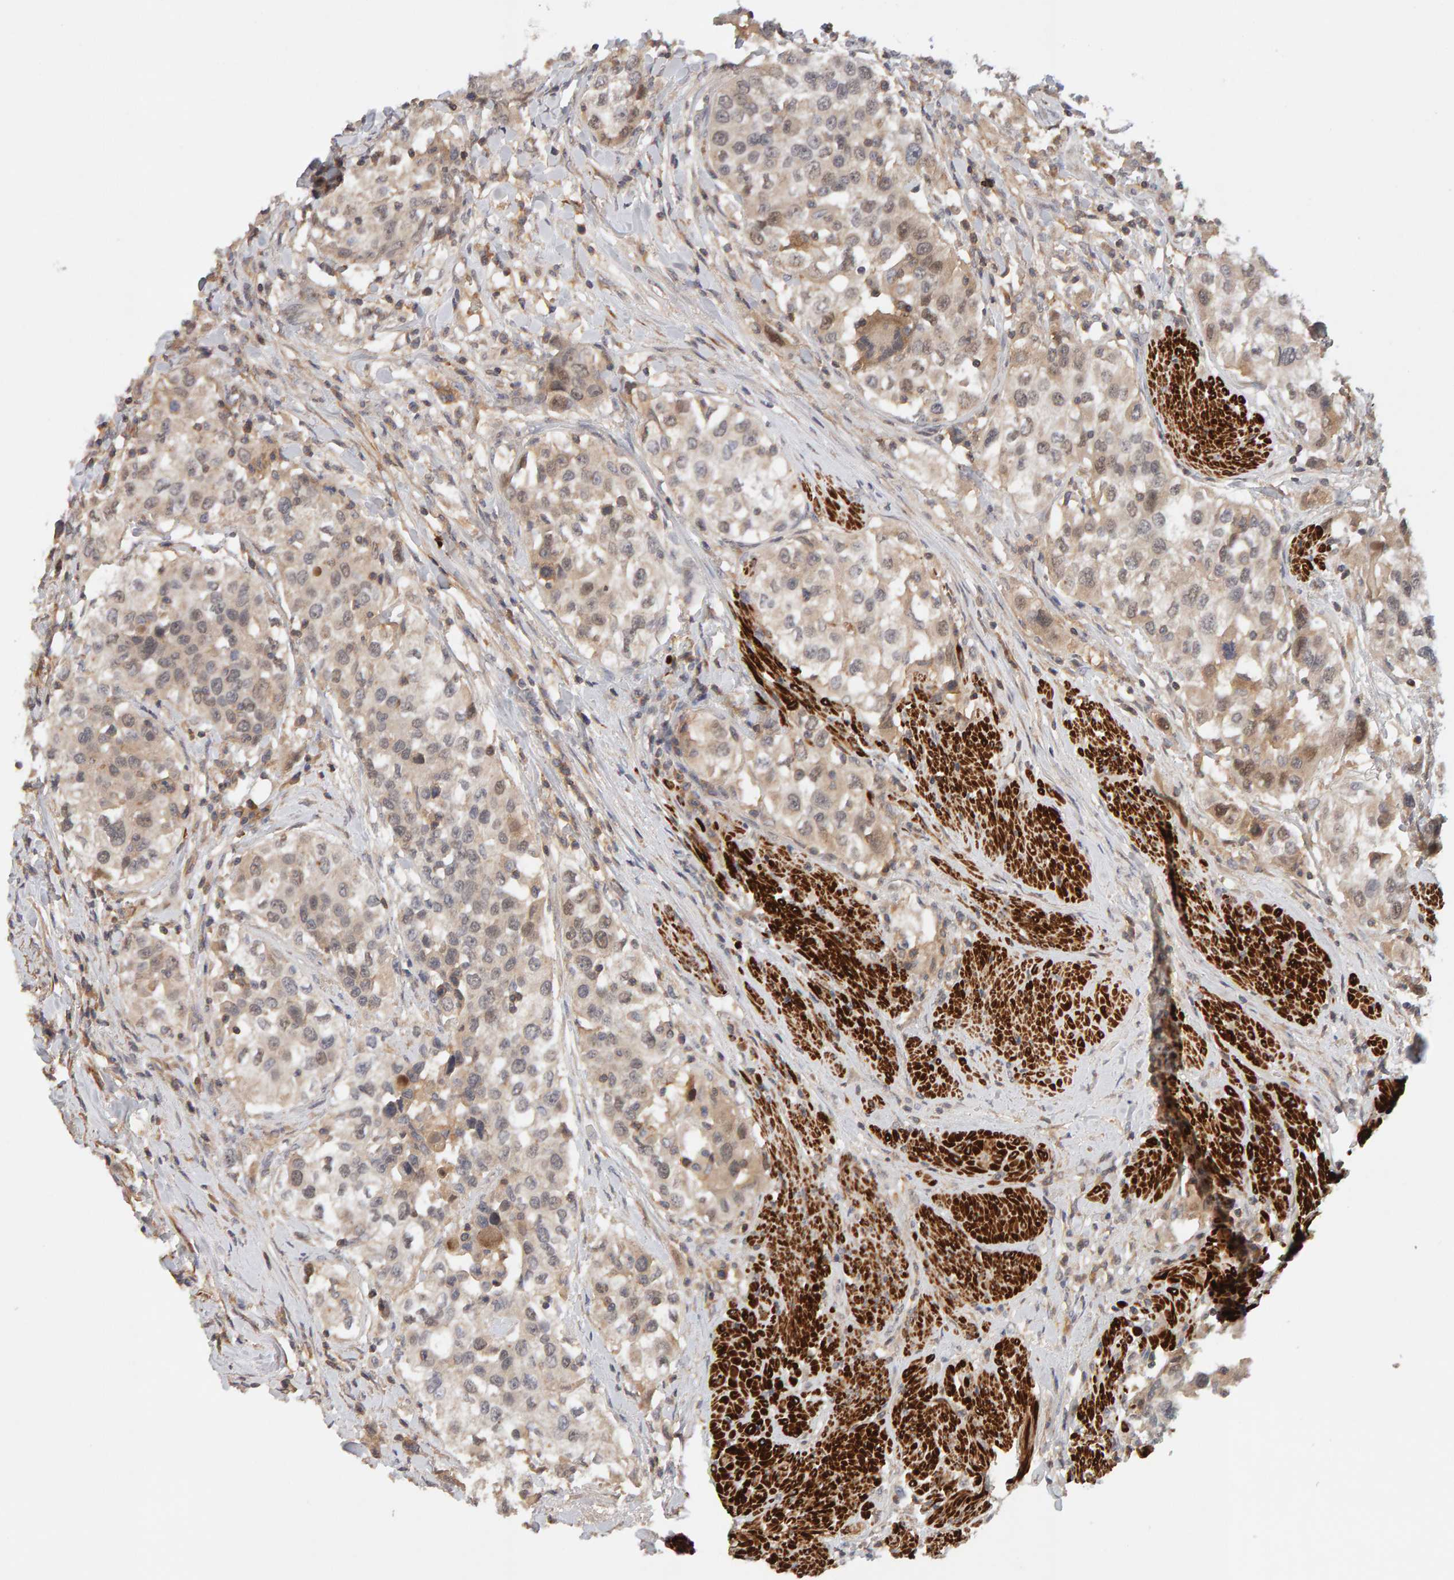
{"staining": {"intensity": "weak", "quantity": ">75%", "location": "cytoplasmic/membranous,nuclear"}, "tissue": "urothelial cancer", "cell_type": "Tumor cells", "image_type": "cancer", "snomed": [{"axis": "morphology", "description": "Urothelial carcinoma, High grade"}, {"axis": "topography", "description": "Urinary bladder"}], "caption": "A high-resolution image shows immunohistochemistry (IHC) staining of urothelial carcinoma (high-grade), which shows weak cytoplasmic/membranous and nuclear expression in about >75% of tumor cells.", "gene": "NUDCD1", "patient": {"sex": "female", "age": 80}}